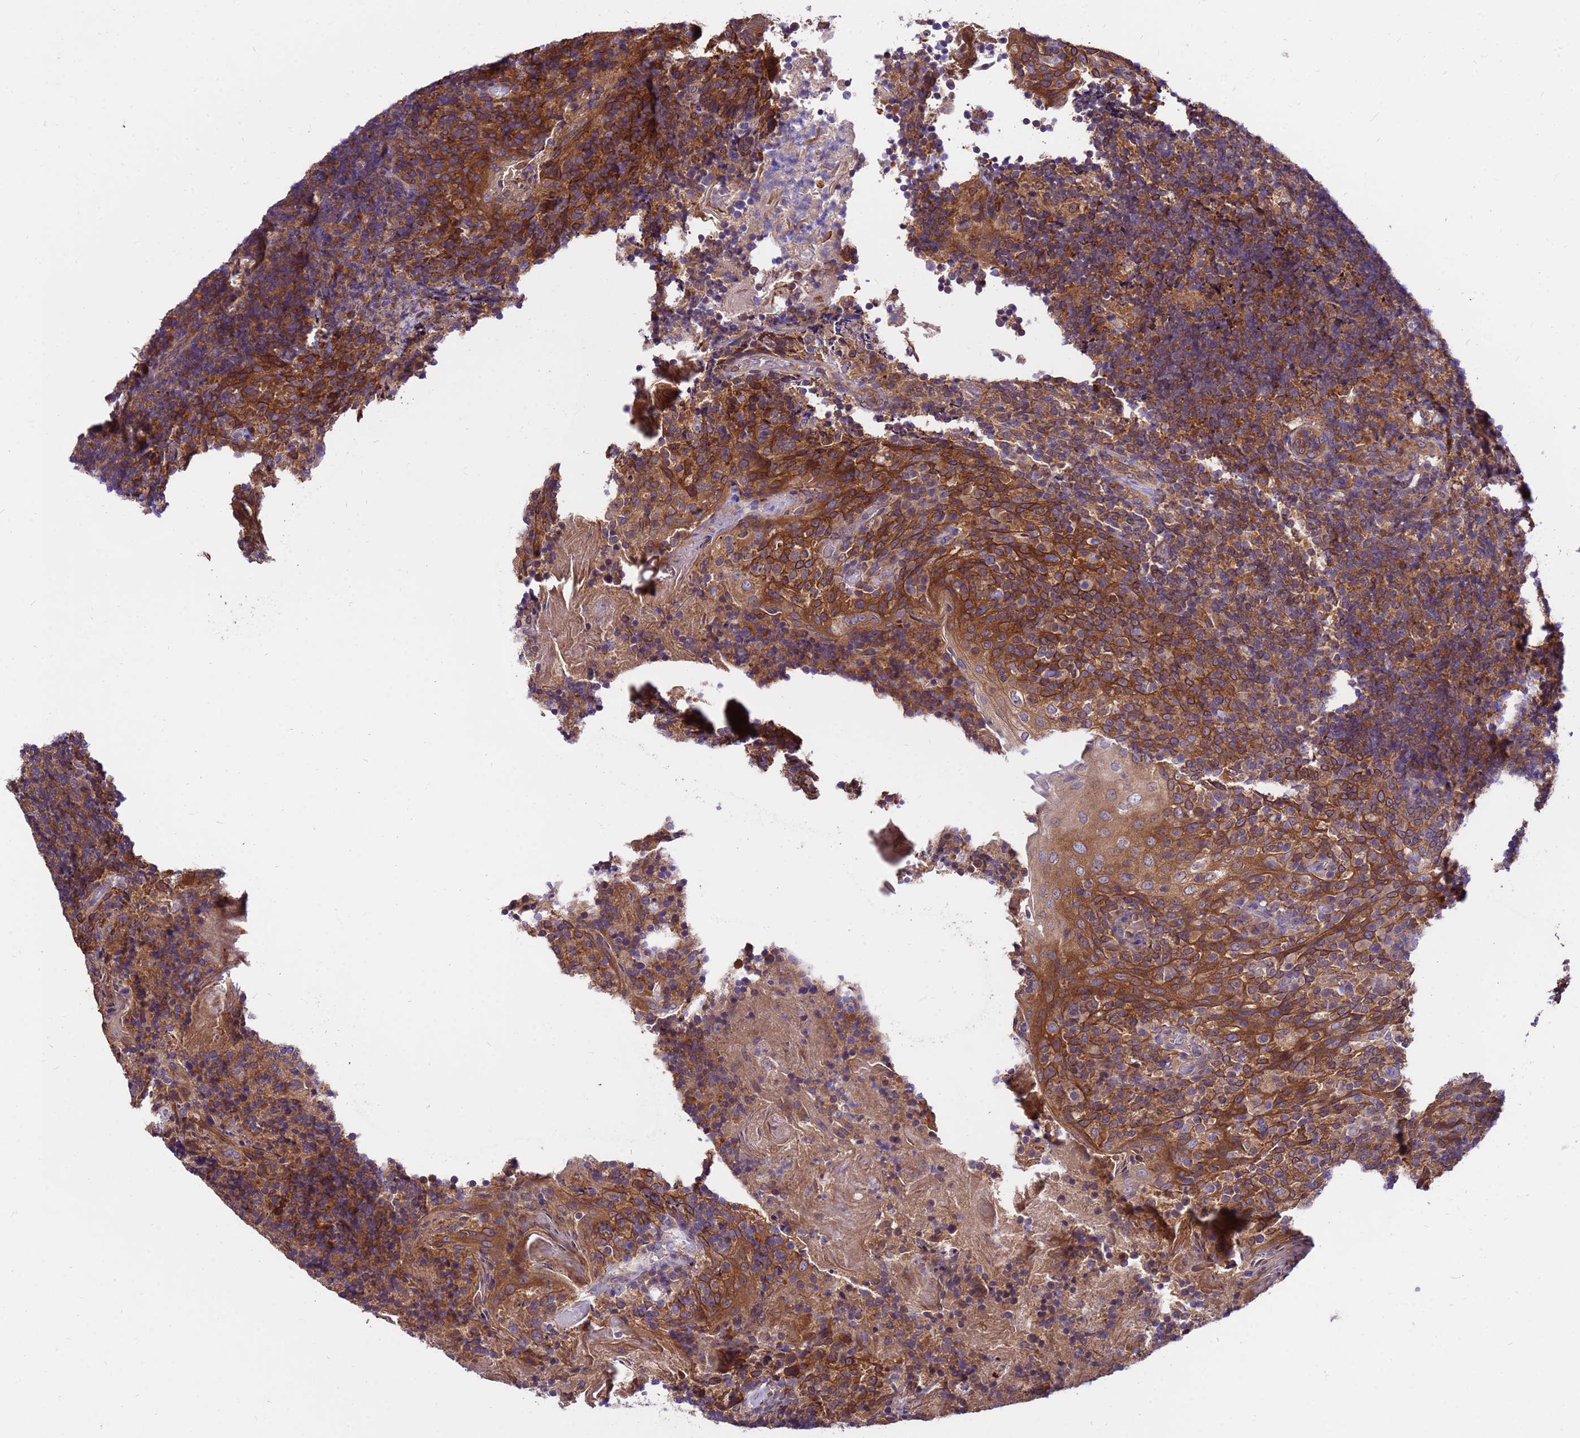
{"staining": {"intensity": "moderate", "quantity": "<25%", "location": "cytoplasmic/membranous"}, "tissue": "tonsil", "cell_type": "Germinal center cells", "image_type": "normal", "snomed": [{"axis": "morphology", "description": "Normal tissue, NOS"}, {"axis": "topography", "description": "Tonsil"}], "caption": "Immunohistochemical staining of normal tonsil shows moderate cytoplasmic/membranous protein positivity in about <25% of germinal center cells.", "gene": "GET3", "patient": {"sex": "female", "age": 10}}